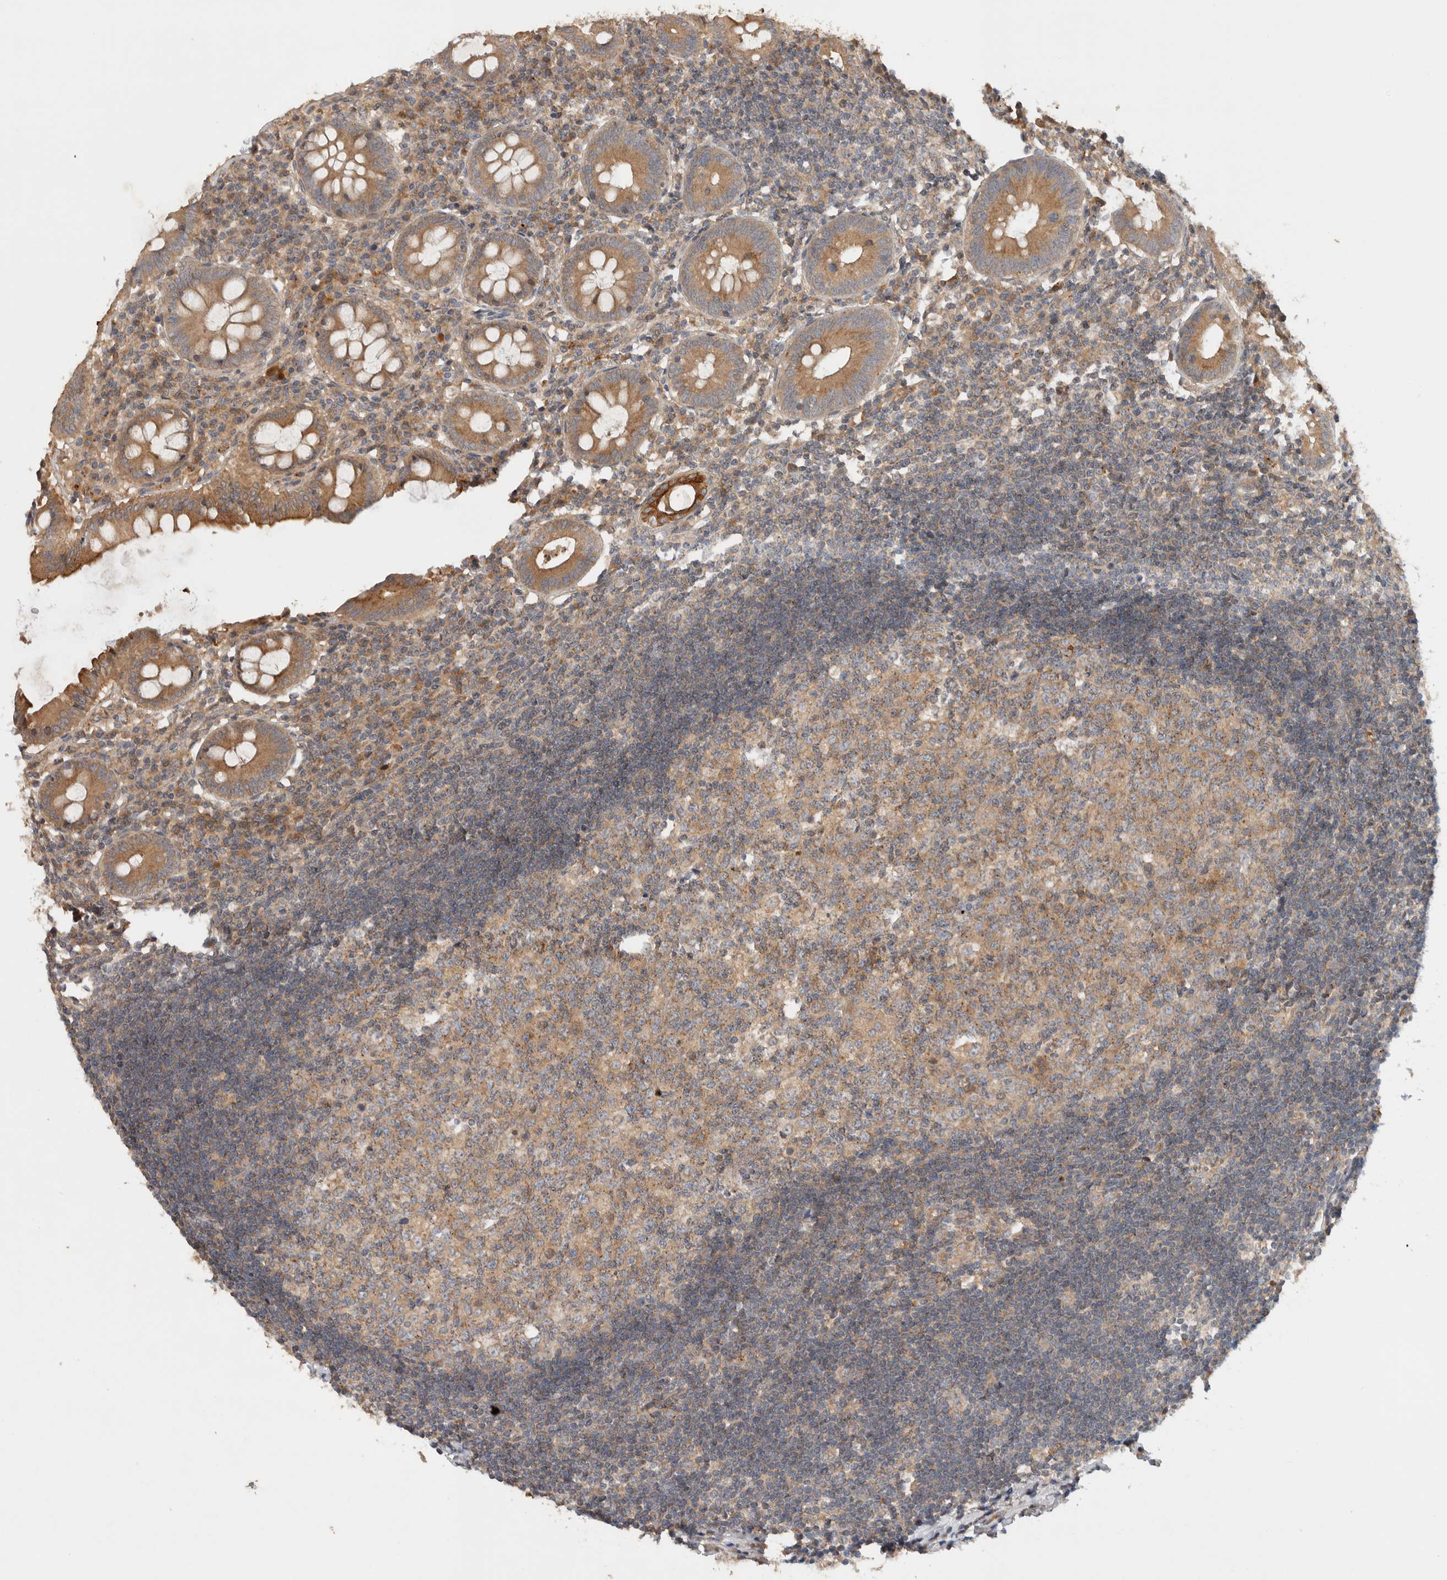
{"staining": {"intensity": "moderate", "quantity": ">75%", "location": "cytoplasmic/membranous"}, "tissue": "appendix", "cell_type": "Glandular cells", "image_type": "normal", "snomed": [{"axis": "morphology", "description": "Normal tissue, NOS"}, {"axis": "topography", "description": "Appendix"}], "caption": "A high-resolution photomicrograph shows IHC staining of unremarkable appendix, which reveals moderate cytoplasmic/membranous staining in approximately >75% of glandular cells.", "gene": "ARMC9", "patient": {"sex": "female", "age": 54}}